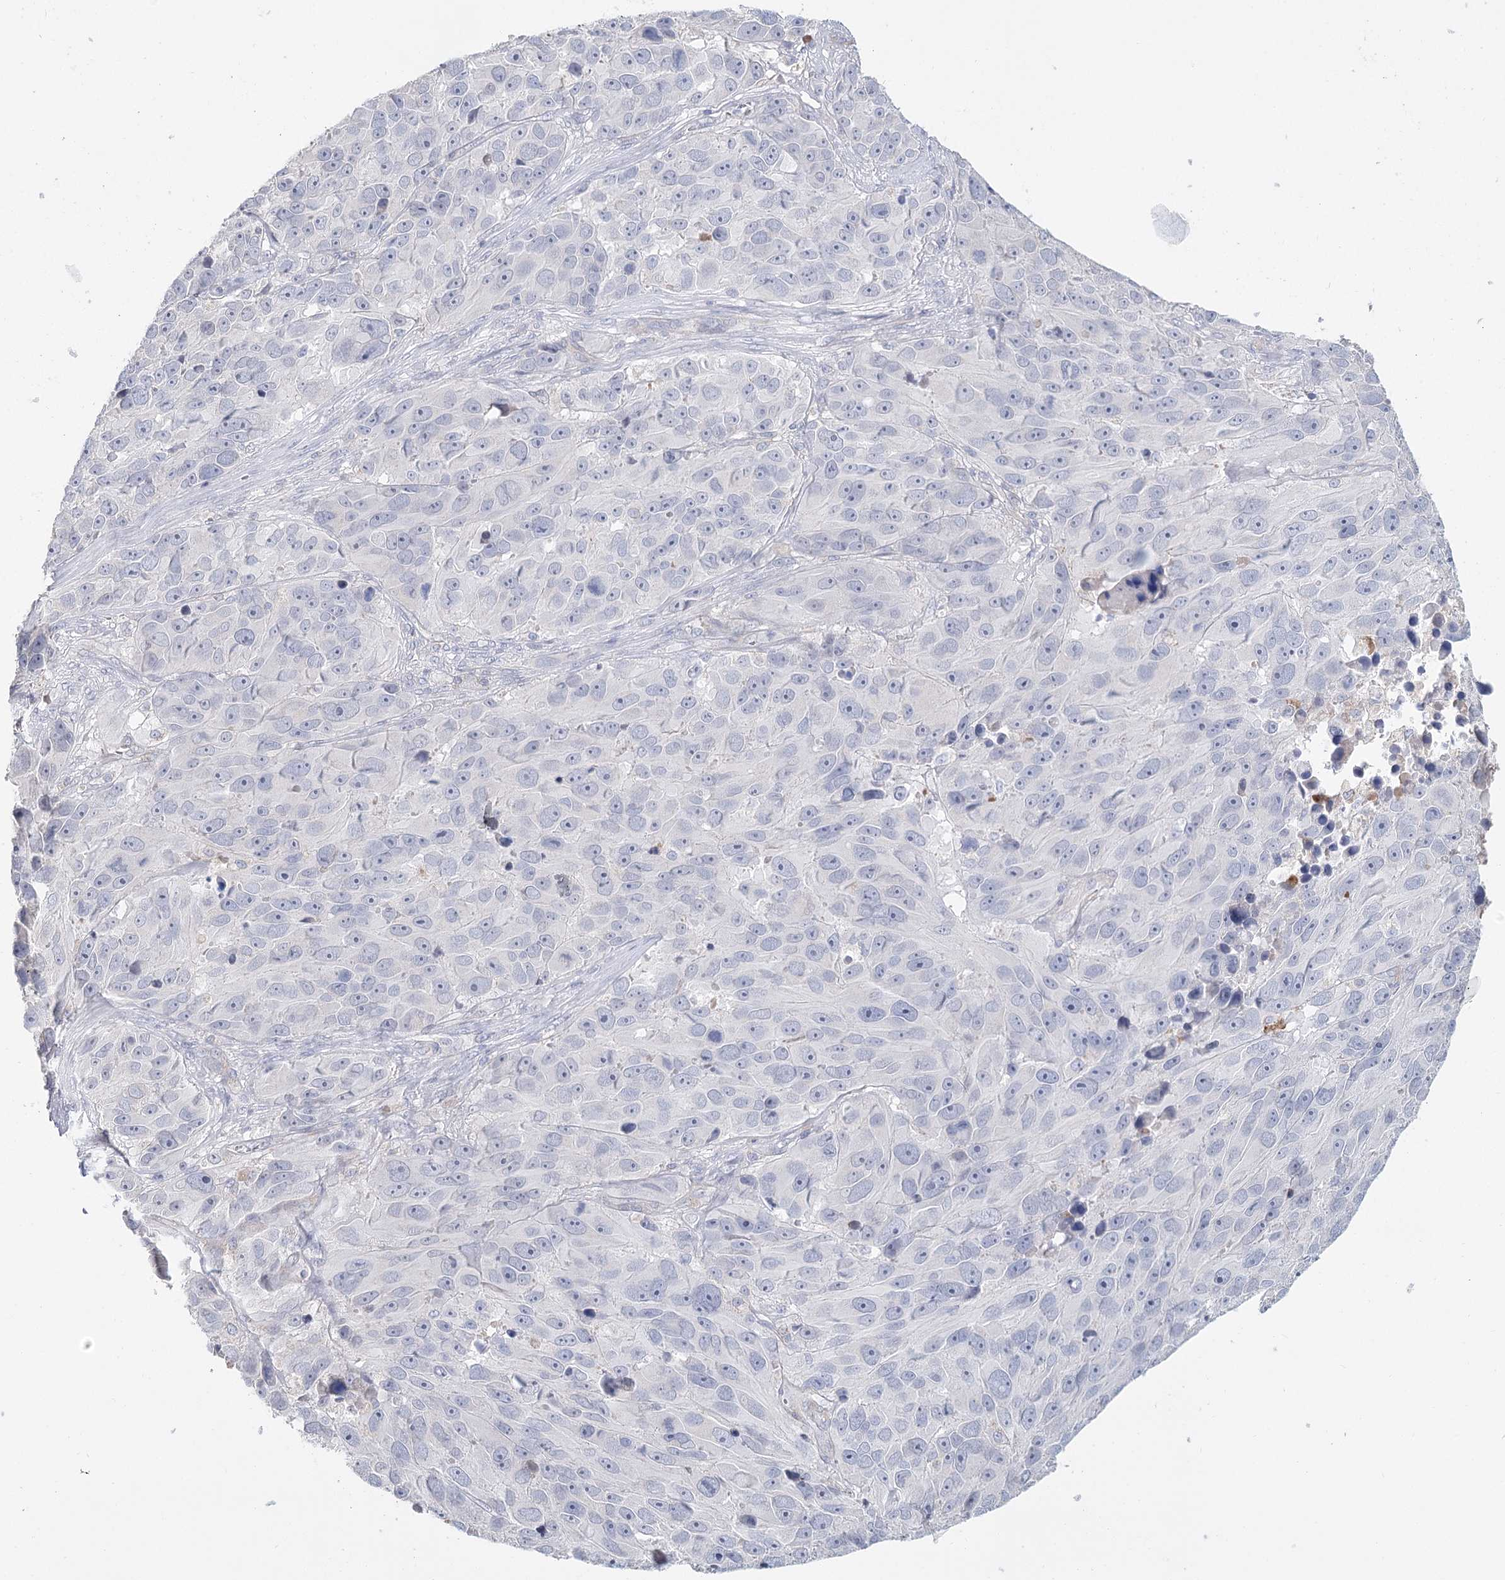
{"staining": {"intensity": "negative", "quantity": "none", "location": "none"}, "tissue": "melanoma", "cell_type": "Tumor cells", "image_type": "cancer", "snomed": [{"axis": "morphology", "description": "Malignant melanoma, NOS"}, {"axis": "topography", "description": "Skin"}], "caption": "Immunohistochemistry (IHC) of malignant melanoma shows no positivity in tumor cells.", "gene": "ARHGAP44", "patient": {"sex": "male", "age": 84}}